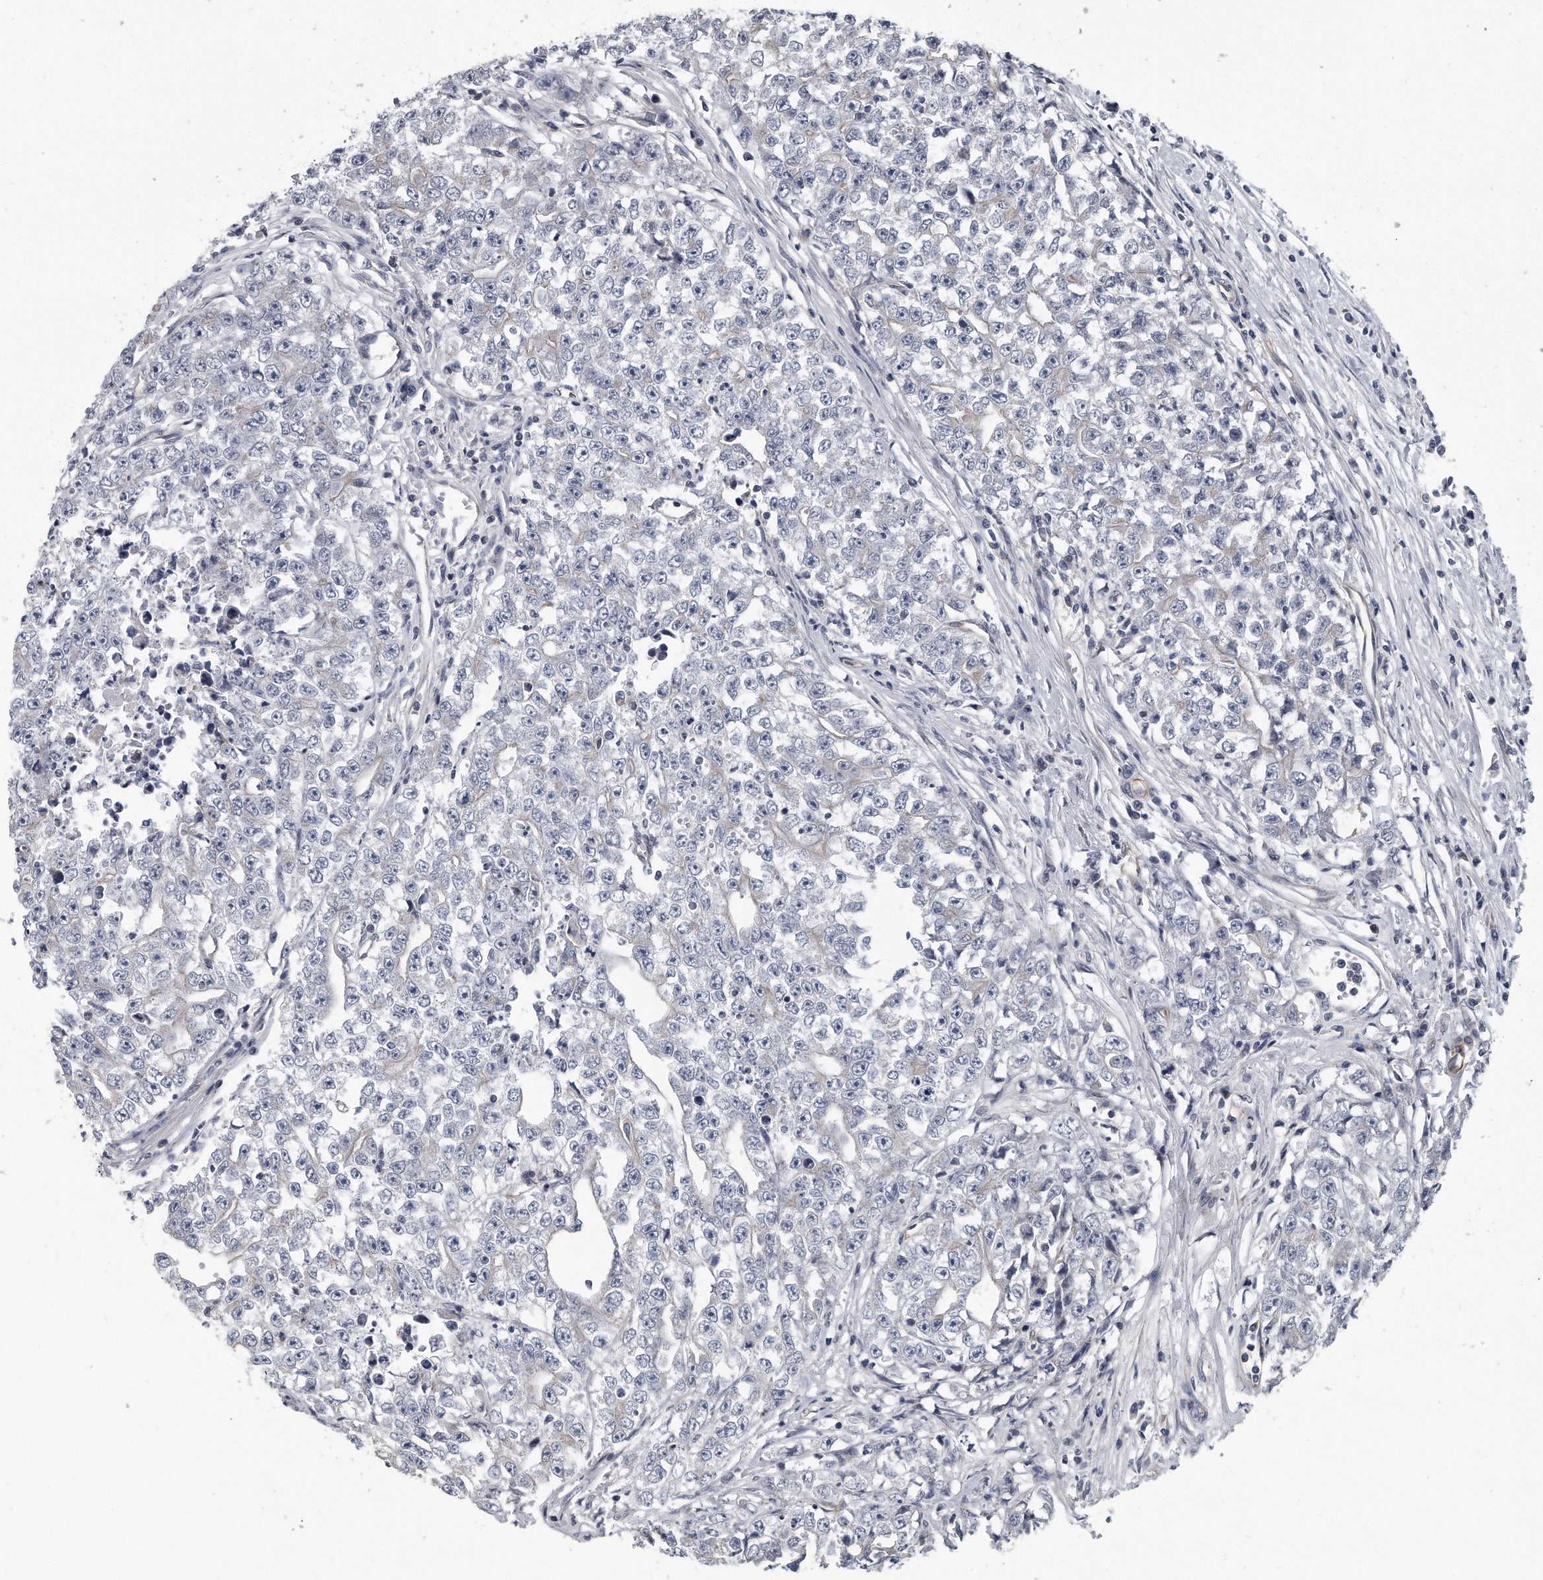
{"staining": {"intensity": "negative", "quantity": "none", "location": "none"}, "tissue": "testis cancer", "cell_type": "Tumor cells", "image_type": "cancer", "snomed": [{"axis": "morphology", "description": "Seminoma, NOS"}, {"axis": "morphology", "description": "Carcinoma, Embryonal, NOS"}, {"axis": "topography", "description": "Testis"}], "caption": "The photomicrograph demonstrates no significant positivity in tumor cells of testis cancer (embryonal carcinoma).", "gene": "ARMCX1", "patient": {"sex": "male", "age": 43}}